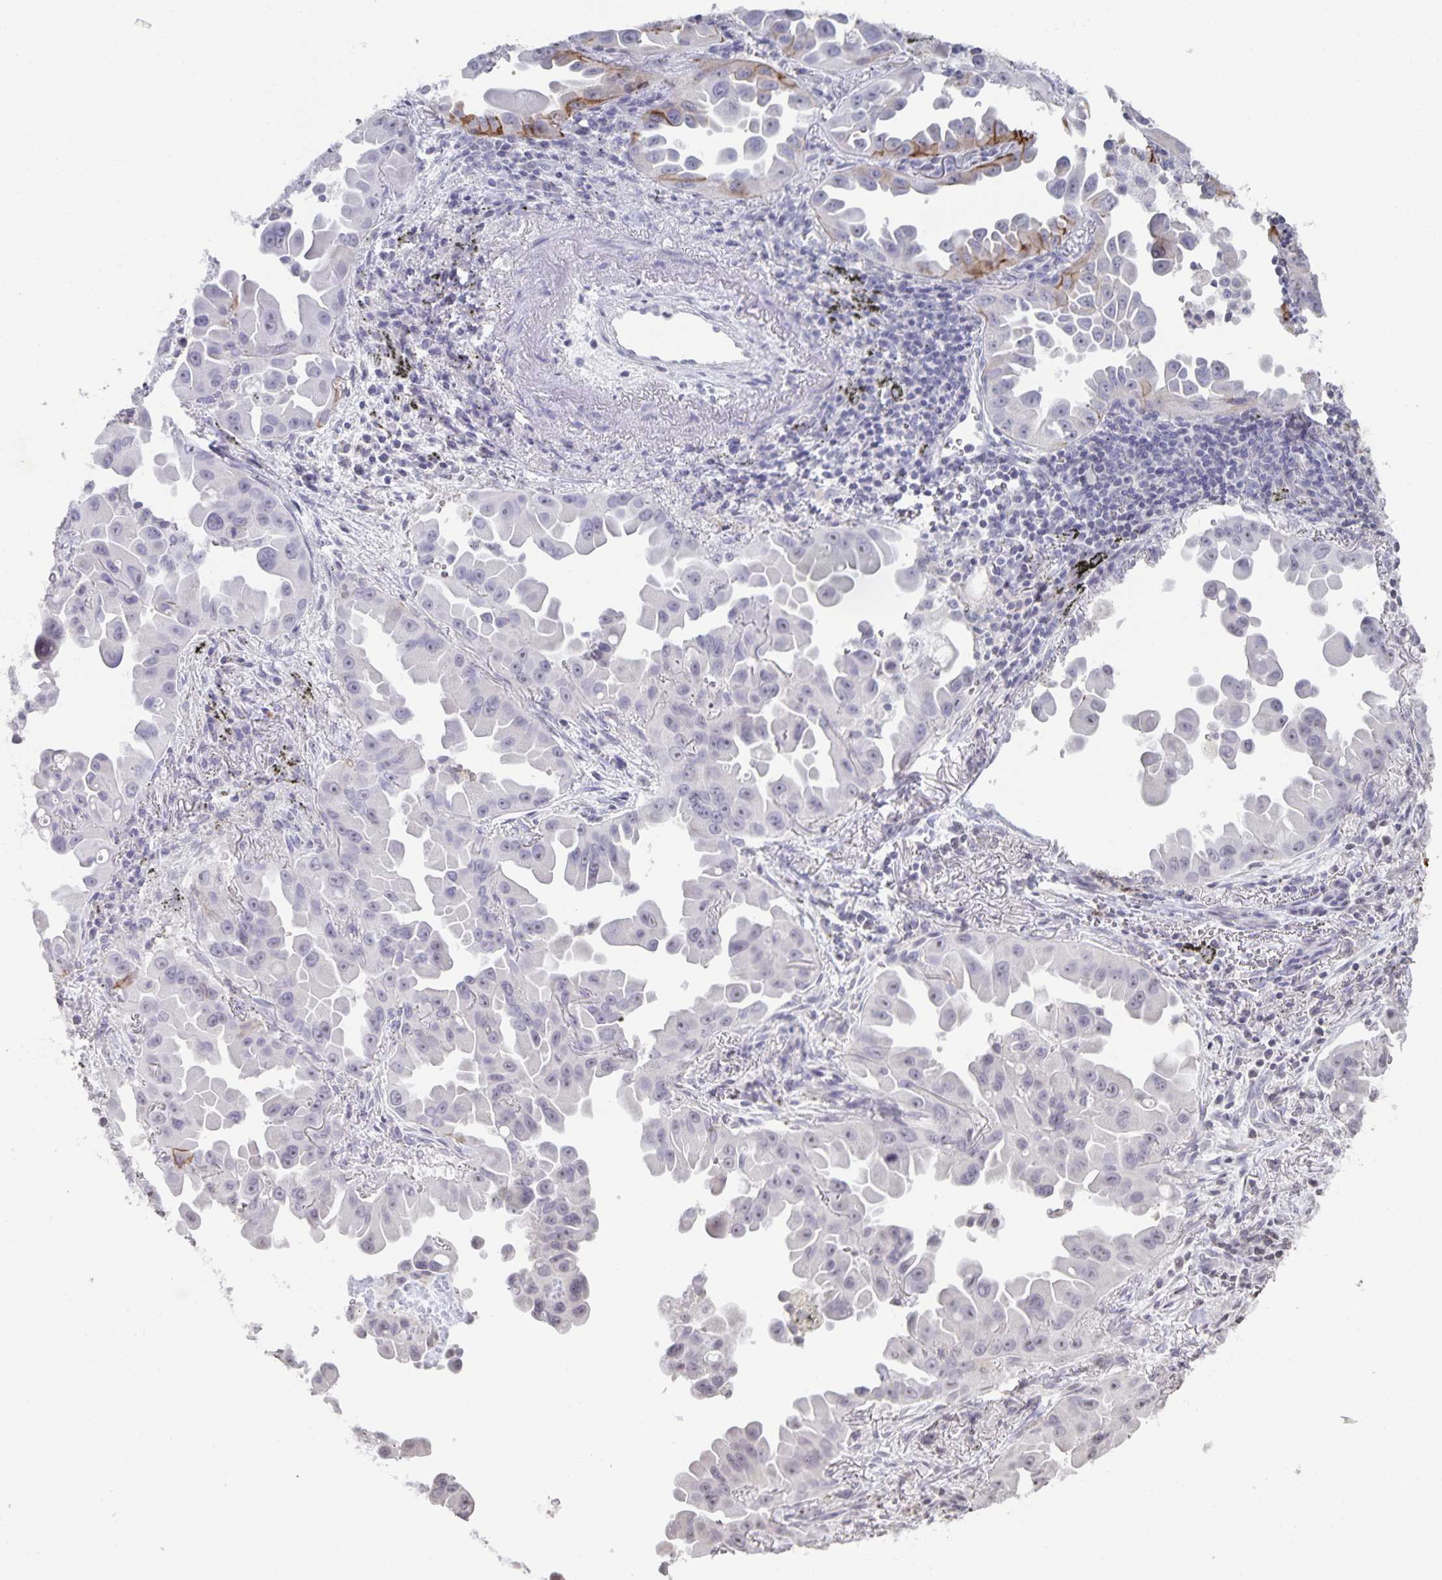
{"staining": {"intensity": "negative", "quantity": "none", "location": "none"}, "tissue": "lung cancer", "cell_type": "Tumor cells", "image_type": "cancer", "snomed": [{"axis": "morphology", "description": "Adenocarcinoma, NOS"}, {"axis": "topography", "description": "Lung"}], "caption": "This histopathology image is of lung adenocarcinoma stained with immunohistochemistry (IHC) to label a protein in brown with the nuclei are counter-stained blue. There is no positivity in tumor cells.", "gene": "AQP4", "patient": {"sex": "male", "age": 68}}